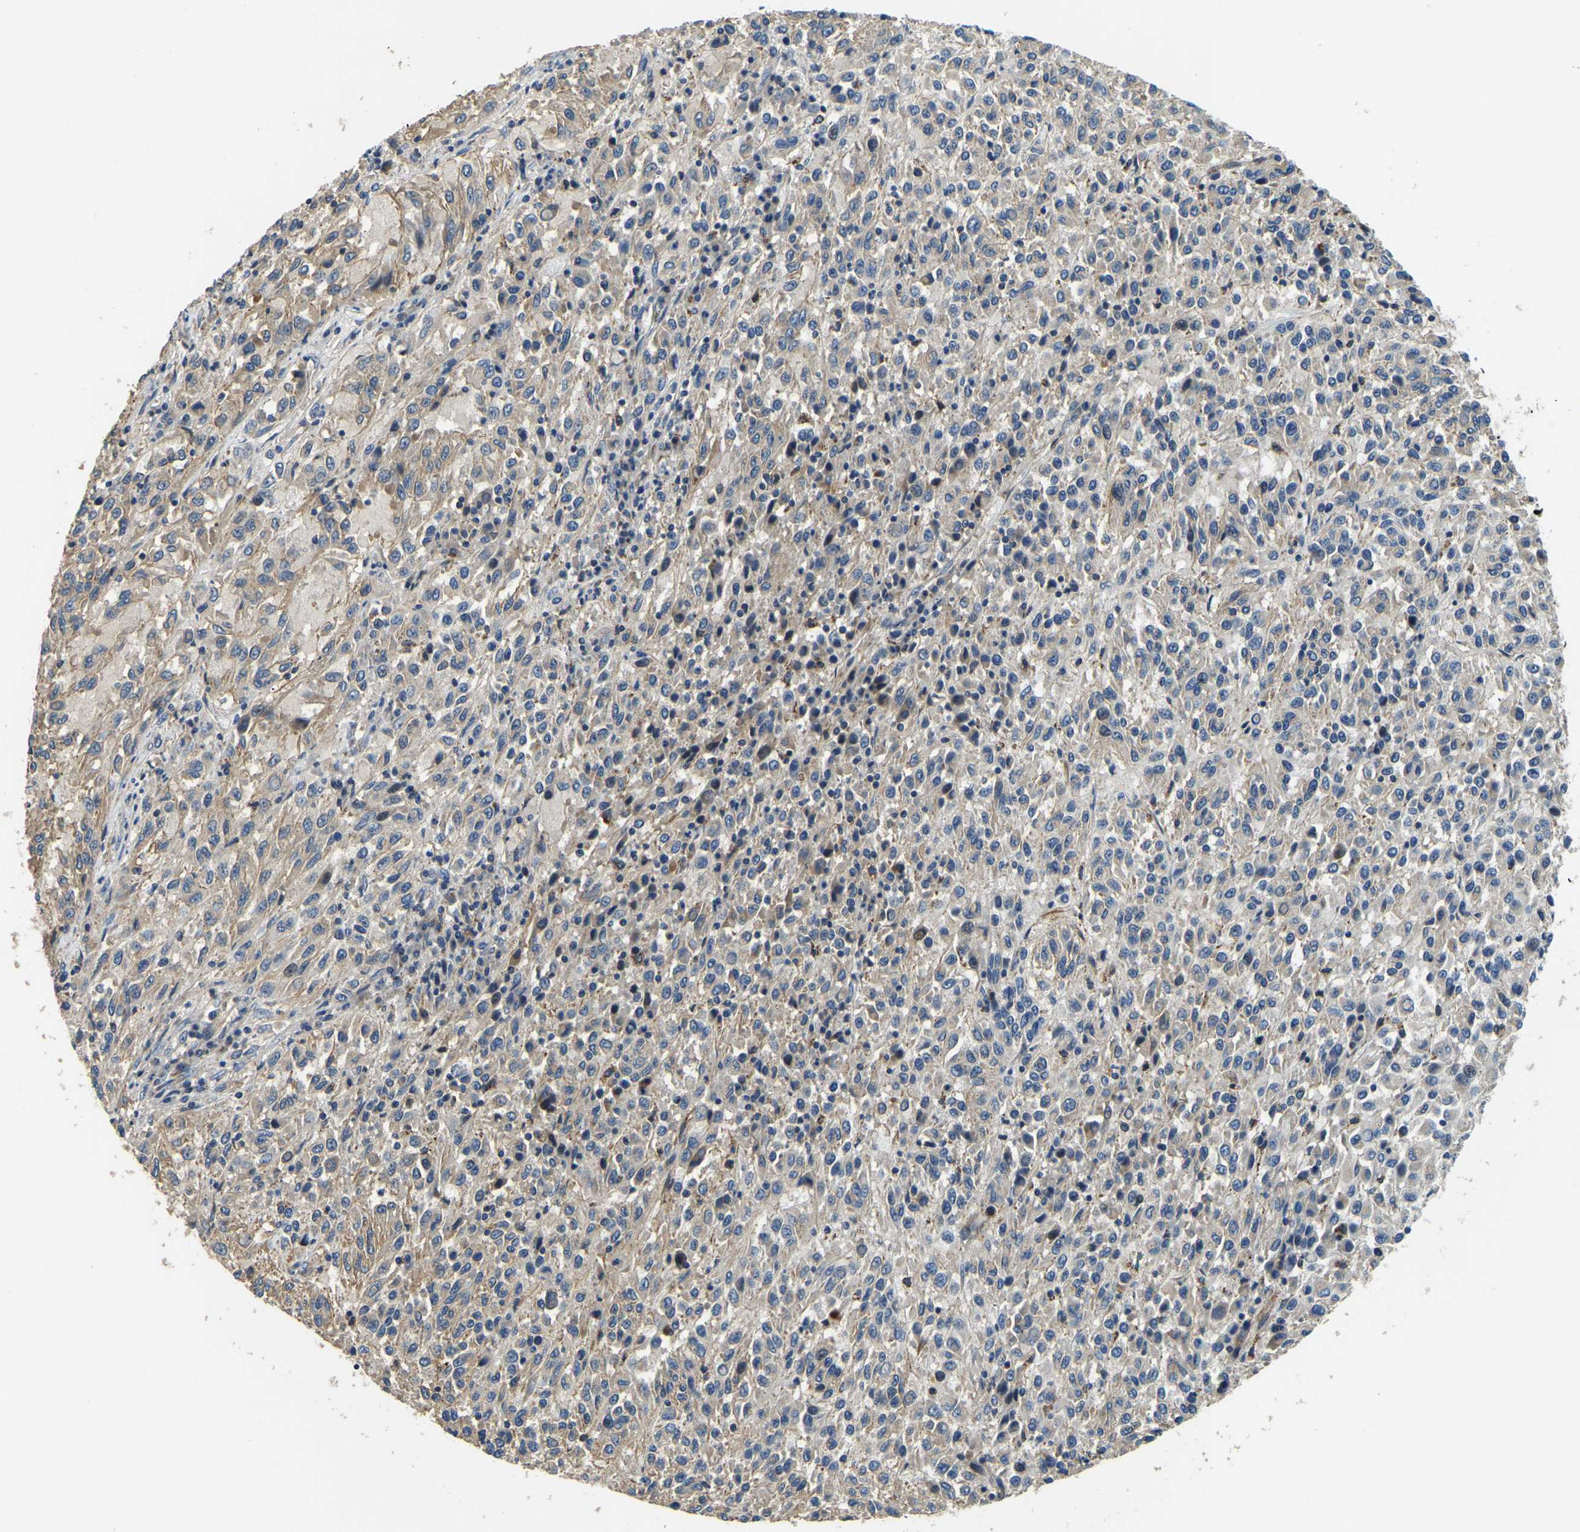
{"staining": {"intensity": "weak", "quantity": "<25%", "location": "cytoplasmic/membranous"}, "tissue": "melanoma", "cell_type": "Tumor cells", "image_type": "cancer", "snomed": [{"axis": "morphology", "description": "Malignant melanoma, Metastatic site"}, {"axis": "topography", "description": "Lung"}], "caption": "There is no significant staining in tumor cells of melanoma.", "gene": "RNF39", "patient": {"sex": "male", "age": 64}}